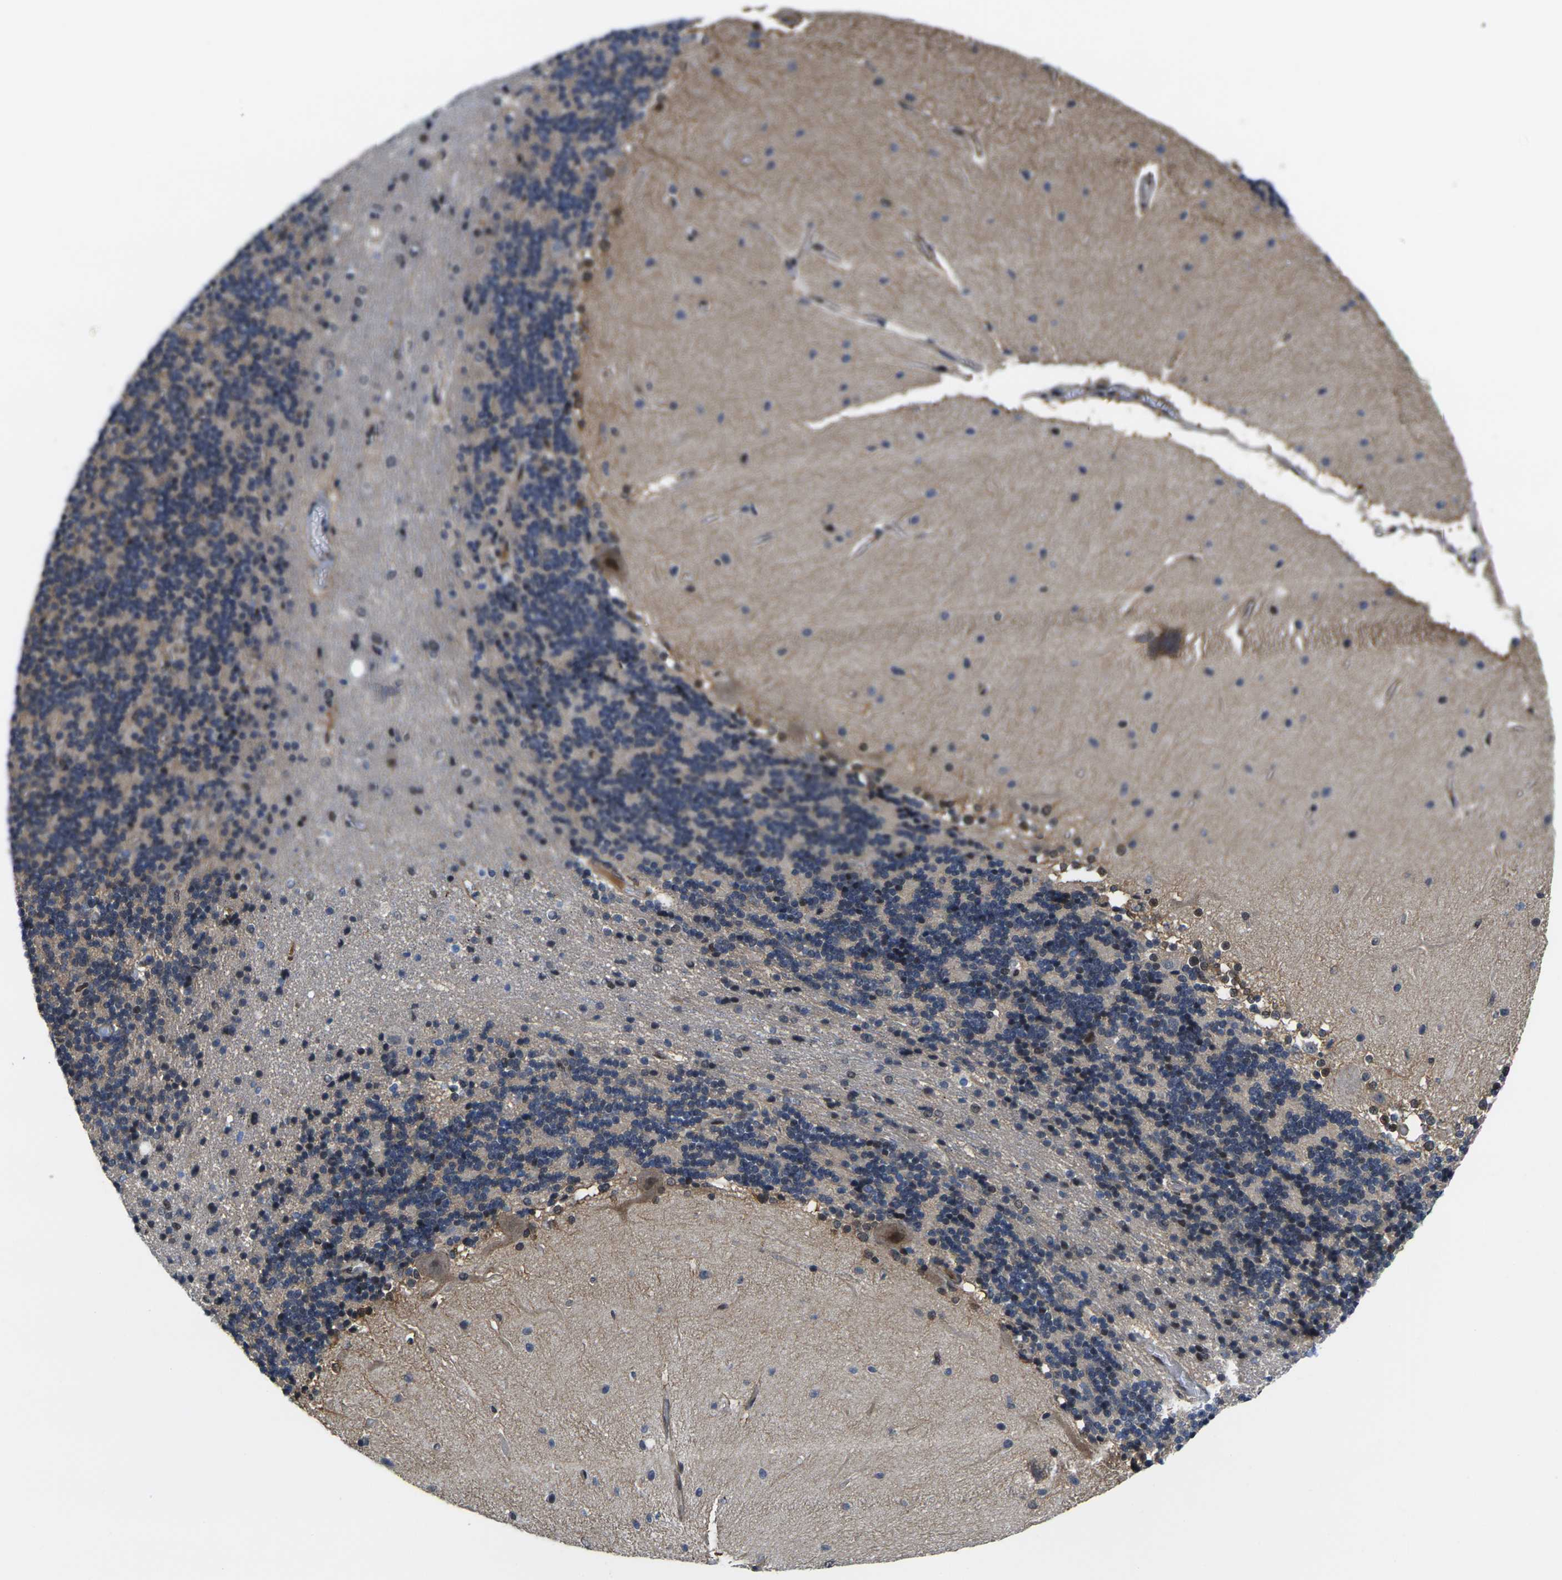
{"staining": {"intensity": "moderate", "quantity": "25%-75%", "location": "nuclear"}, "tissue": "cerebellum", "cell_type": "Cells in granular layer", "image_type": "normal", "snomed": [{"axis": "morphology", "description": "Normal tissue, NOS"}, {"axis": "topography", "description": "Cerebellum"}], "caption": "Immunohistochemistry (DAB) staining of benign human cerebellum exhibits moderate nuclear protein expression in about 25%-75% of cells in granular layer.", "gene": "RBM7", "patient": {"sex": "female", "age": 54}}